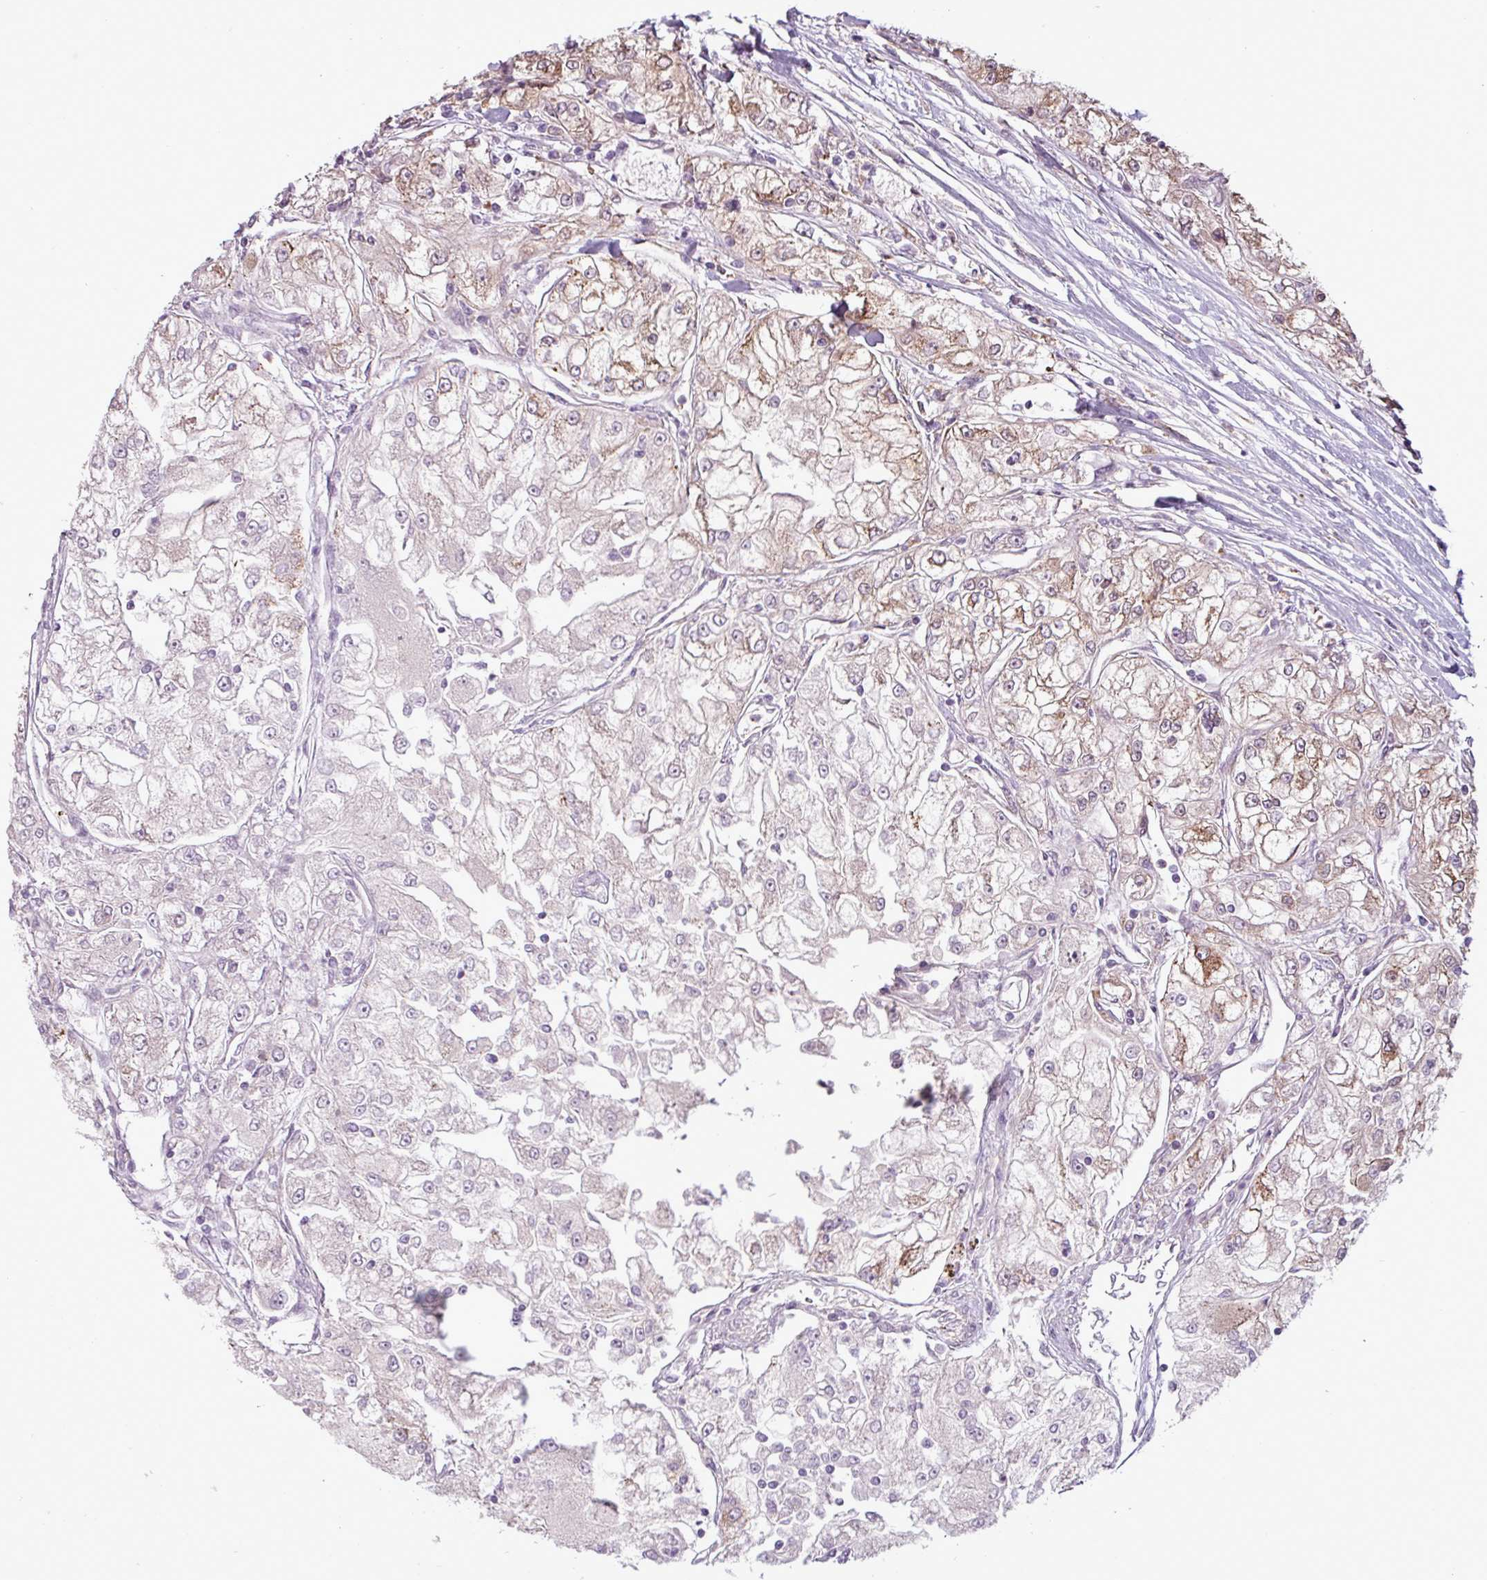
{"staining": {"intensity": "moderate", "quantity": "<25%", "location": "cytoplasmic/membranous"}, "tissue": "renal cancer", "cell_type": "Tumor cells", "image_type": "cancer", "snomed": [{"axis": "morphology", "description": "Adenocarcinoma, NOS"}, {"axis": "topography", "description": "Kidney"}], "caption": "A brown stain shows moderate cytoplasmic/membranous staining of a protein in renal cancer tumor cells.", "gene": "PACSIN2", "patient": {"sex": "female", "age": 72}}